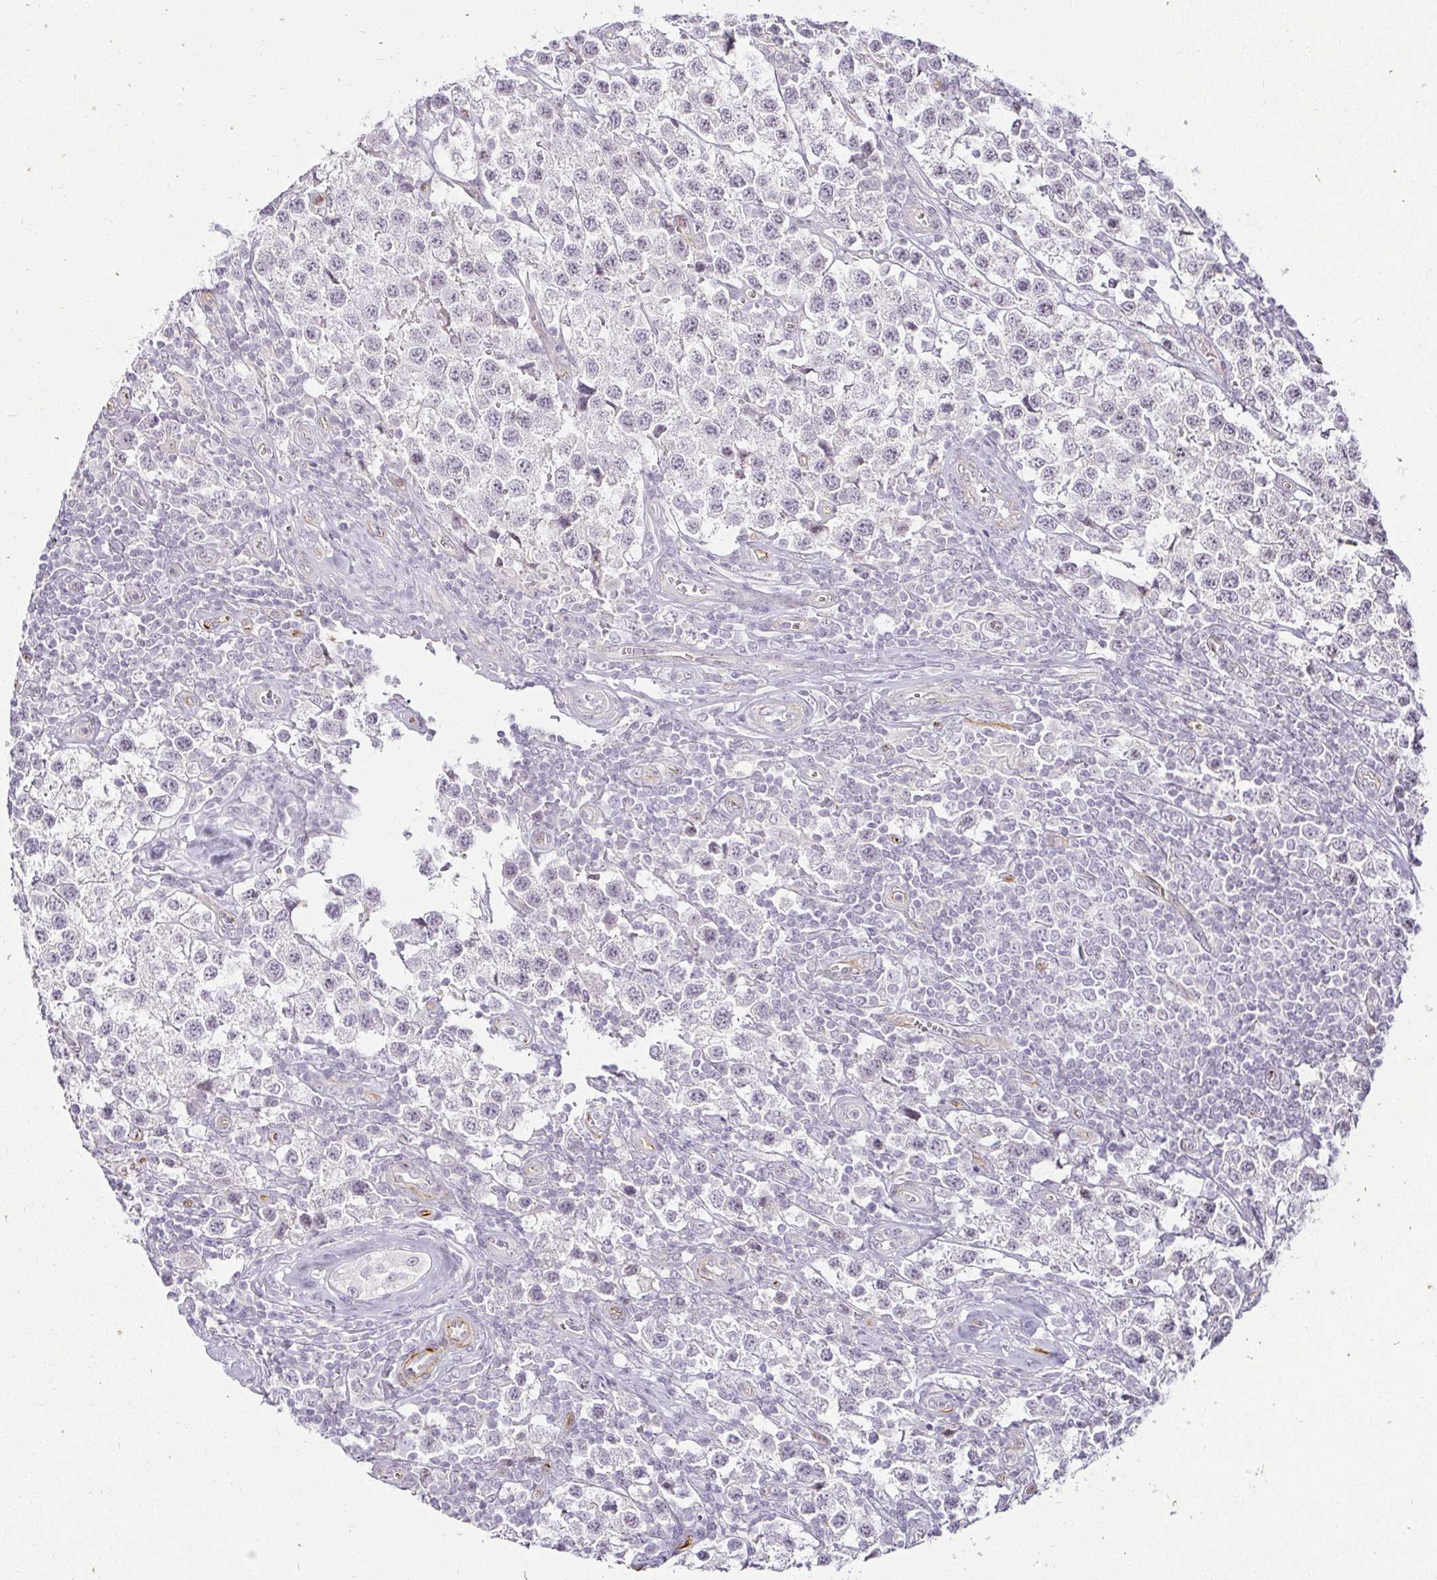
{"staining": {"intensity": "negative", "quantity": "none", "location": "none"}, "tissue": "testis cancer", "cell_type": "Tumor cells", "image_type": "cancer", "snomed": [{"axis": "morphology", "description": "Seminoma, NOS"}, {"axis": "topography", "description": "Testis"}], "caption": "An immunohistochemistry (IHC) image of testis cancer is shown. There is no staining in tumor cells of testis cancer.", "gene": "ACAN", "patient": {"sex": "male", "age": 34}}